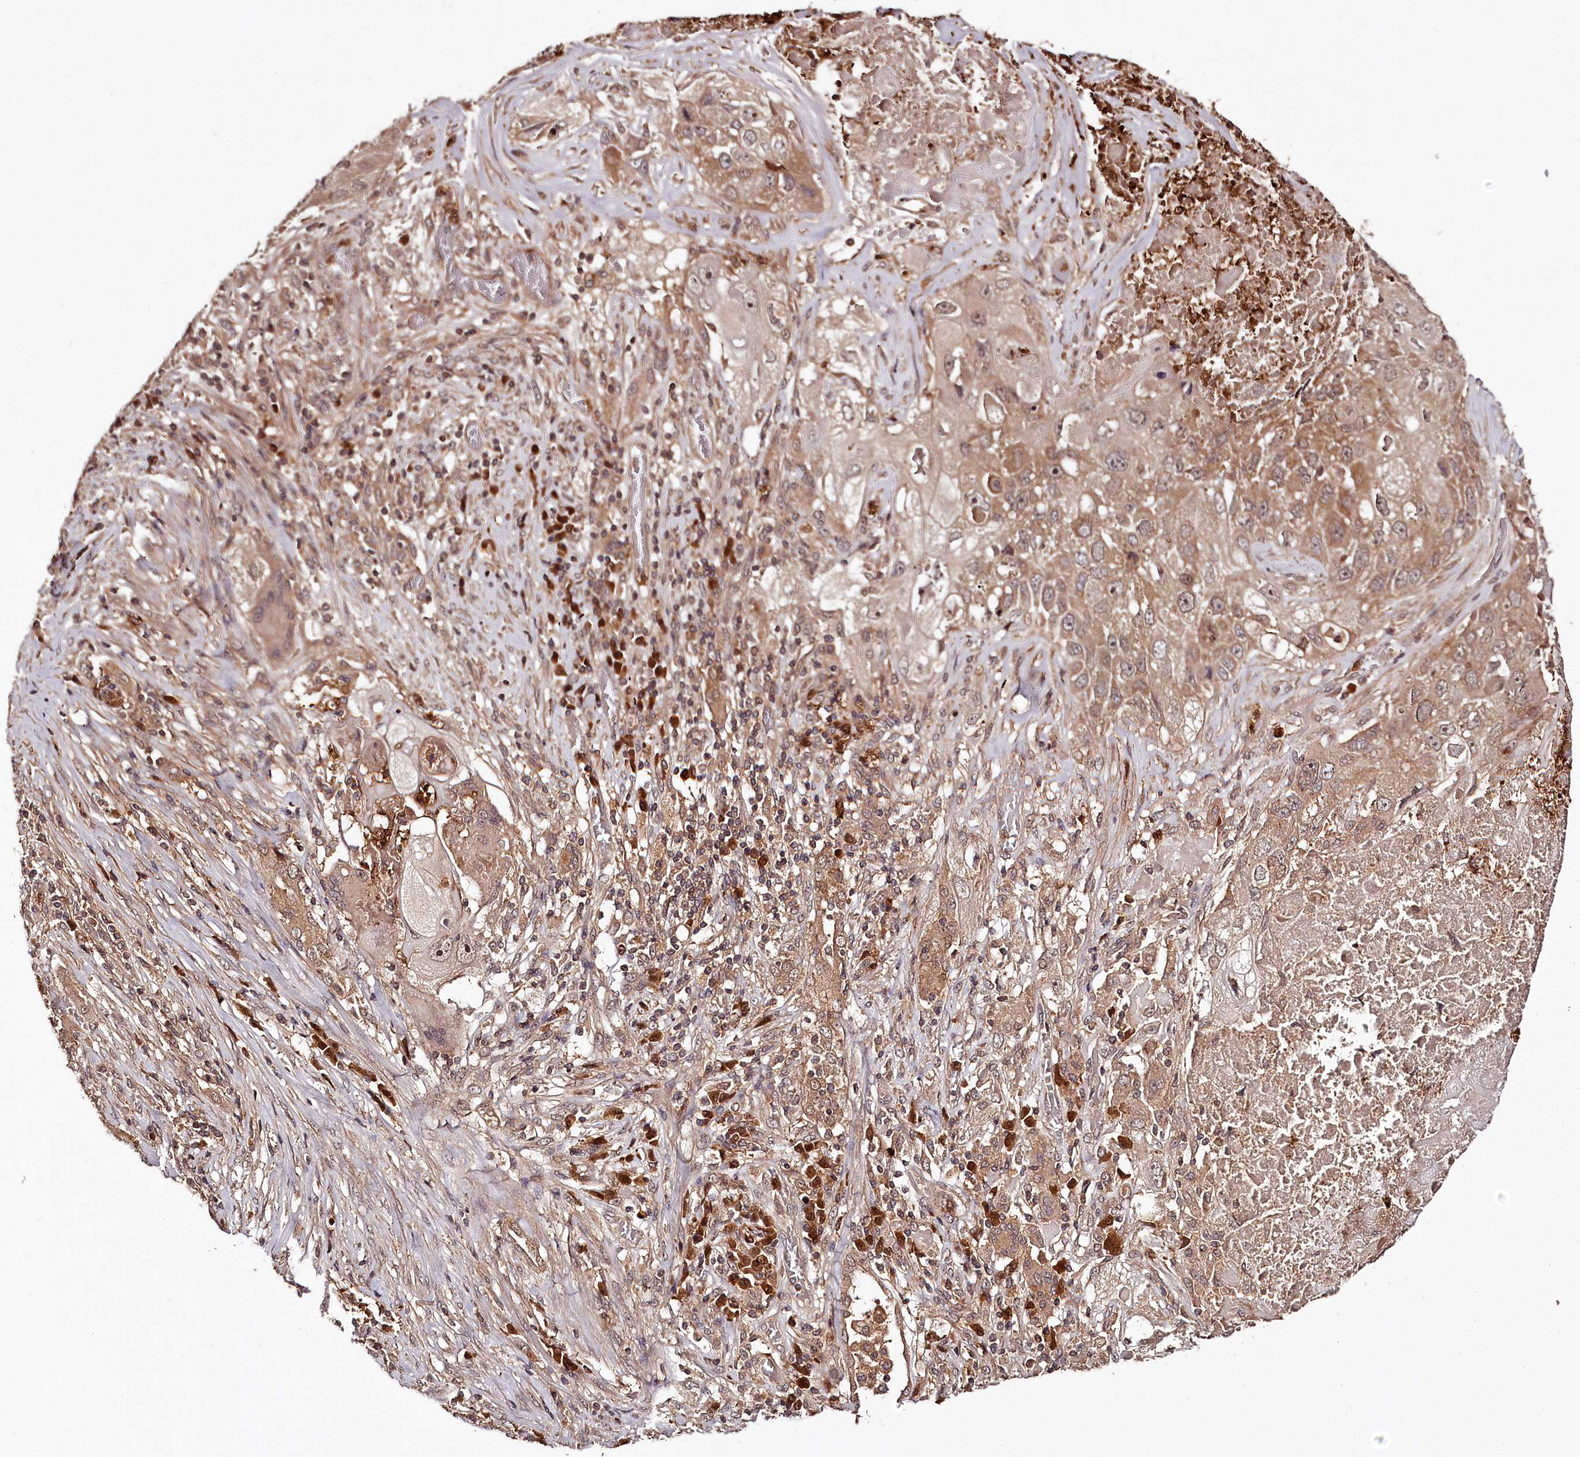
{"staining": {"intensity": "weak", "quantity": "25%-75%", "location": "cytoplasmic/membranous"}, "tissue": "lung cancer", "cell_type": "Tumor cells", "image_type": "cancer", "snomed": [{"axis": "morphology", "description": "Squamous cell carcinoma, NOS"}, {"axis": "topography", "description": "Lung"}], "caption": "Human squamous cell carcinoma (lung) stained with a protein marker displays weak staining in tumor cells.", "gene": "TTC12", "patient": {"sex": "male", "age": 61}}